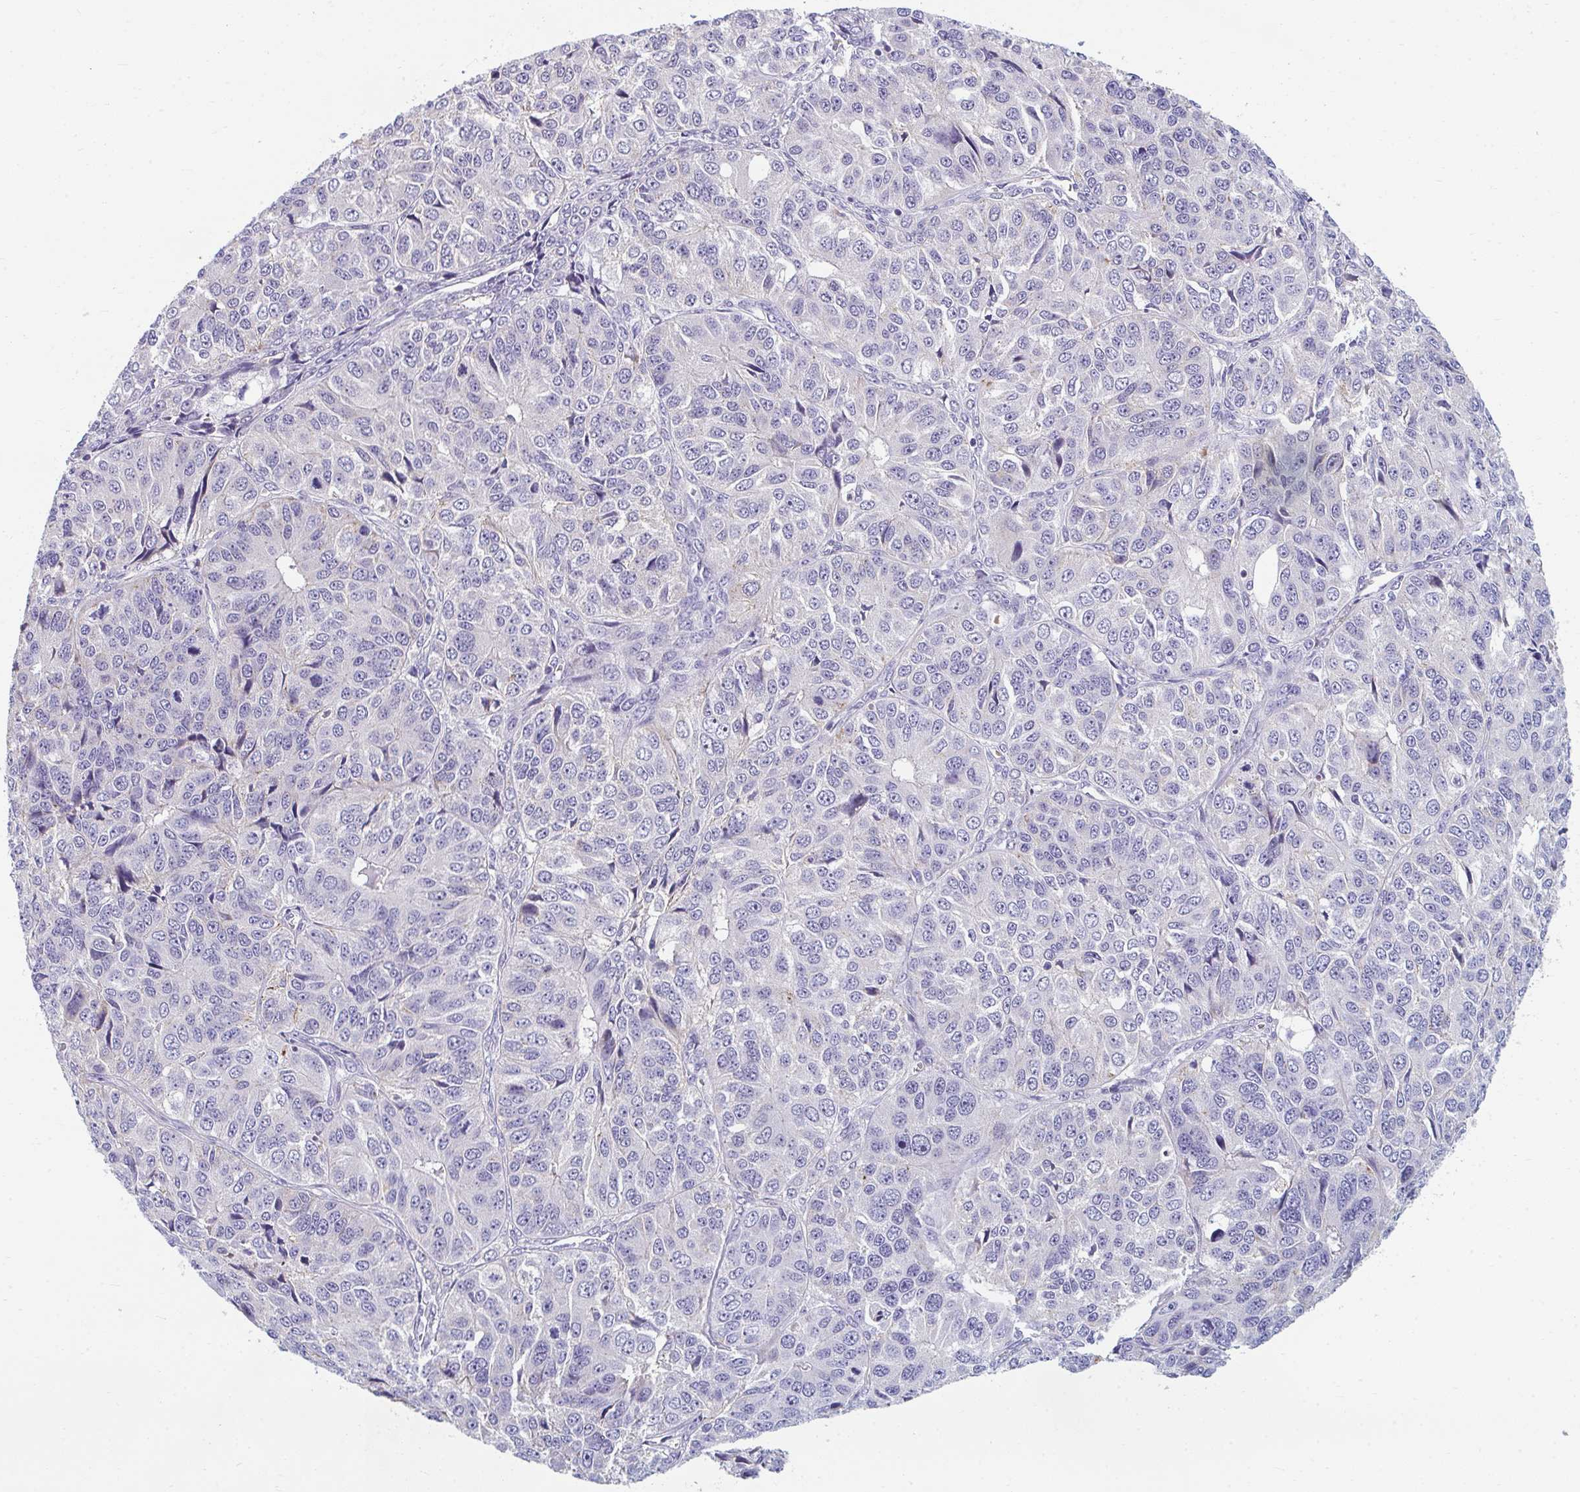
{"staining": {"intensity": "negative", "quantity": "none", "location": "none"}, "tissue": "ovarian cancer", "cell_type": "Tumor cells", "image_type": "cancer", "snomed": [{"axis": "morphology", "description": "Carcinoma, endometroid"}, {"axis": "topography", "description": "Ovary"}], "caption": "The photomicrograph shows no significant expression in tumor cells of ovarian endometroid carcinoma. (DAB immunohistochemistry (IHC) visualized using brightfield microscopy, high magnification).", "gene": "EIF1AD", "patient": {"sex": "female", "age": 51}}